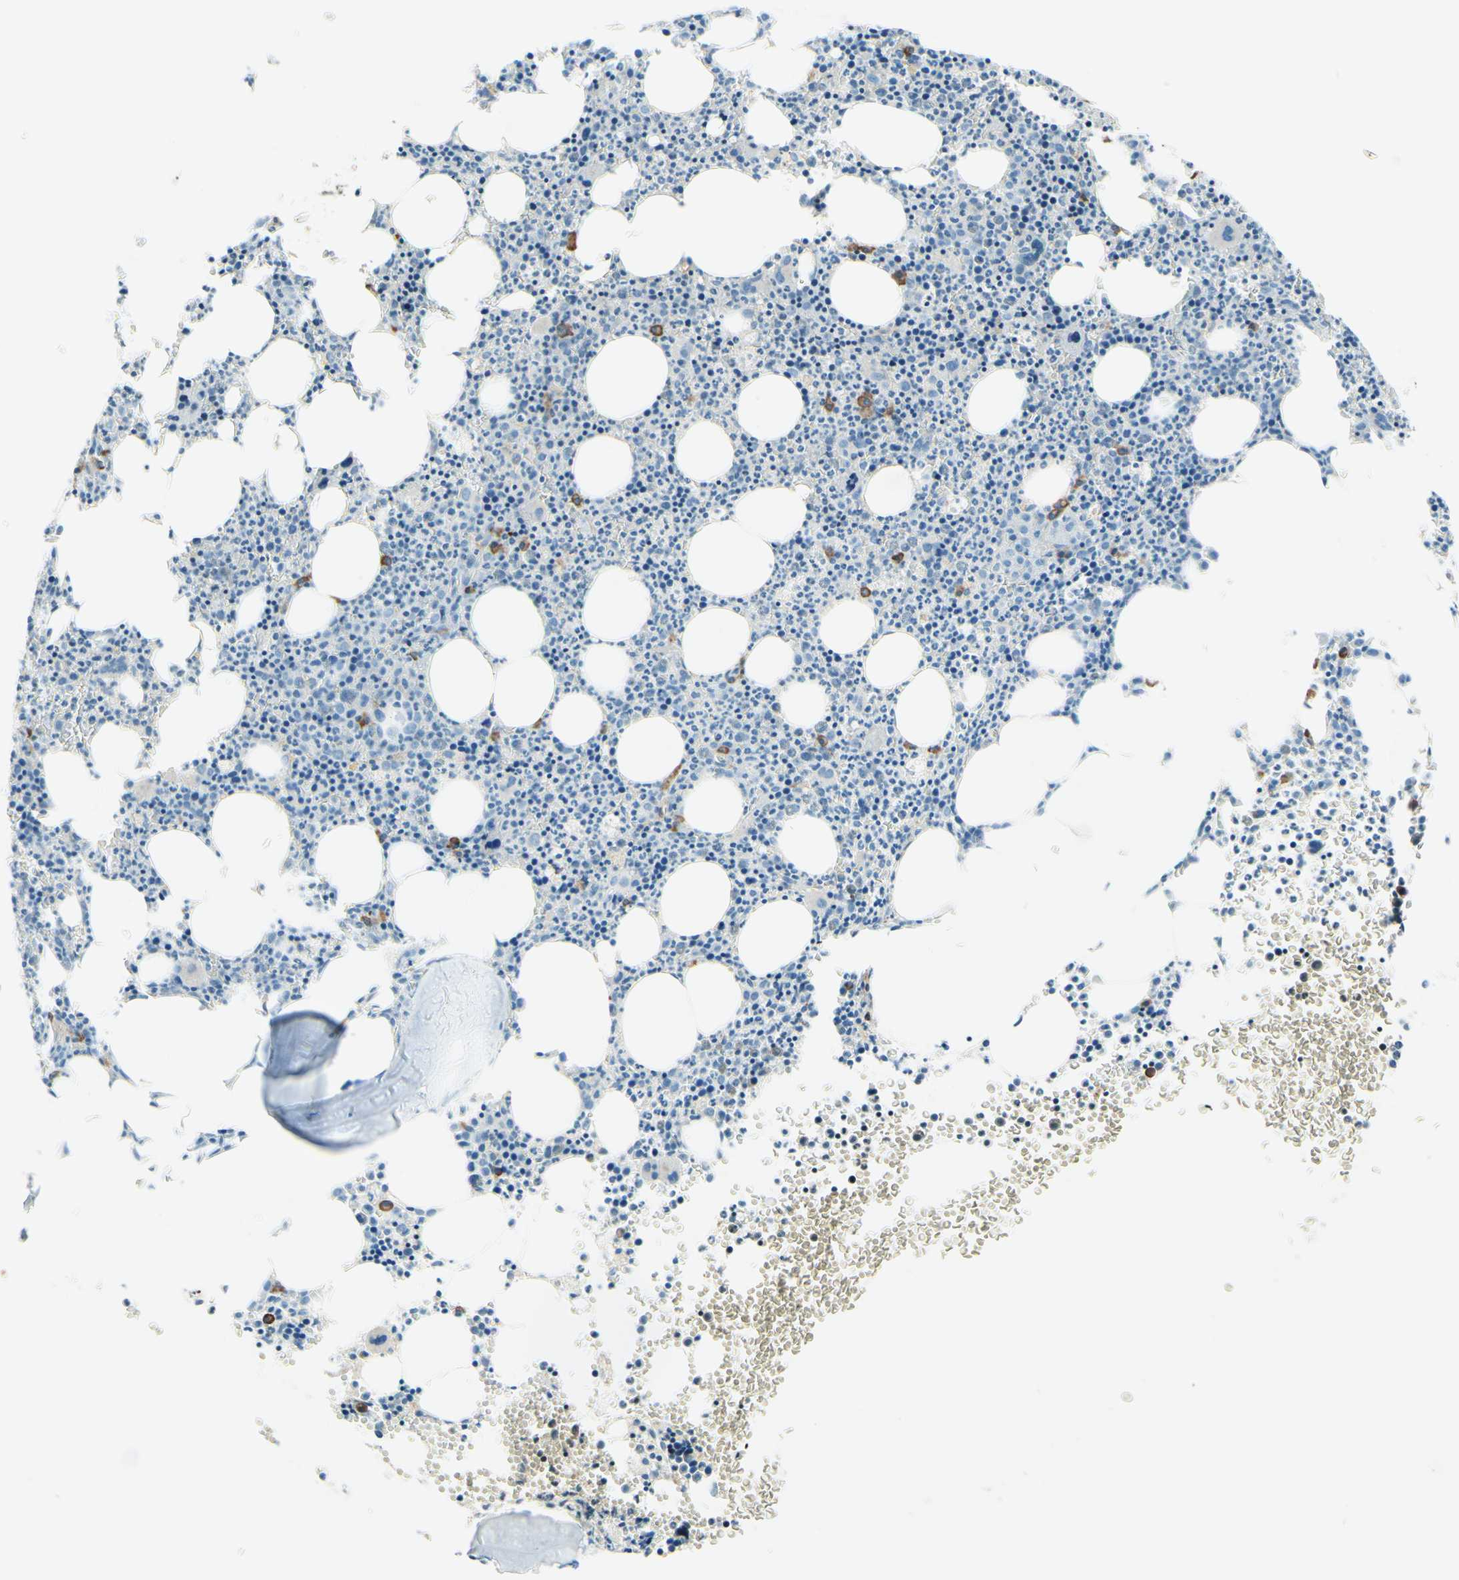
{"staining": {"intensity": "moderate", "quantity": "<25%", "location": "cytoplasmic/membranous"}, "tissue": "bone marrow", "cell_type": "Hematopoietic cells", "image_type": "normal", "snomed": [{"axis": "morphology", "description": "Normal tissue, NOS"}, {"axis": "morphology", "description": "Inflammation, NOS"}, {"axis": "topography", "description": "Bone marrow"}], "caption": "Brown immunohistochemical staining in benign human bone marrow reveals moderate cytoplasmic/membranous staining in approximately <25% of hematopoietic cells.", "gene": "PASD1", "patient": {"sex": "female", "age": 61}}